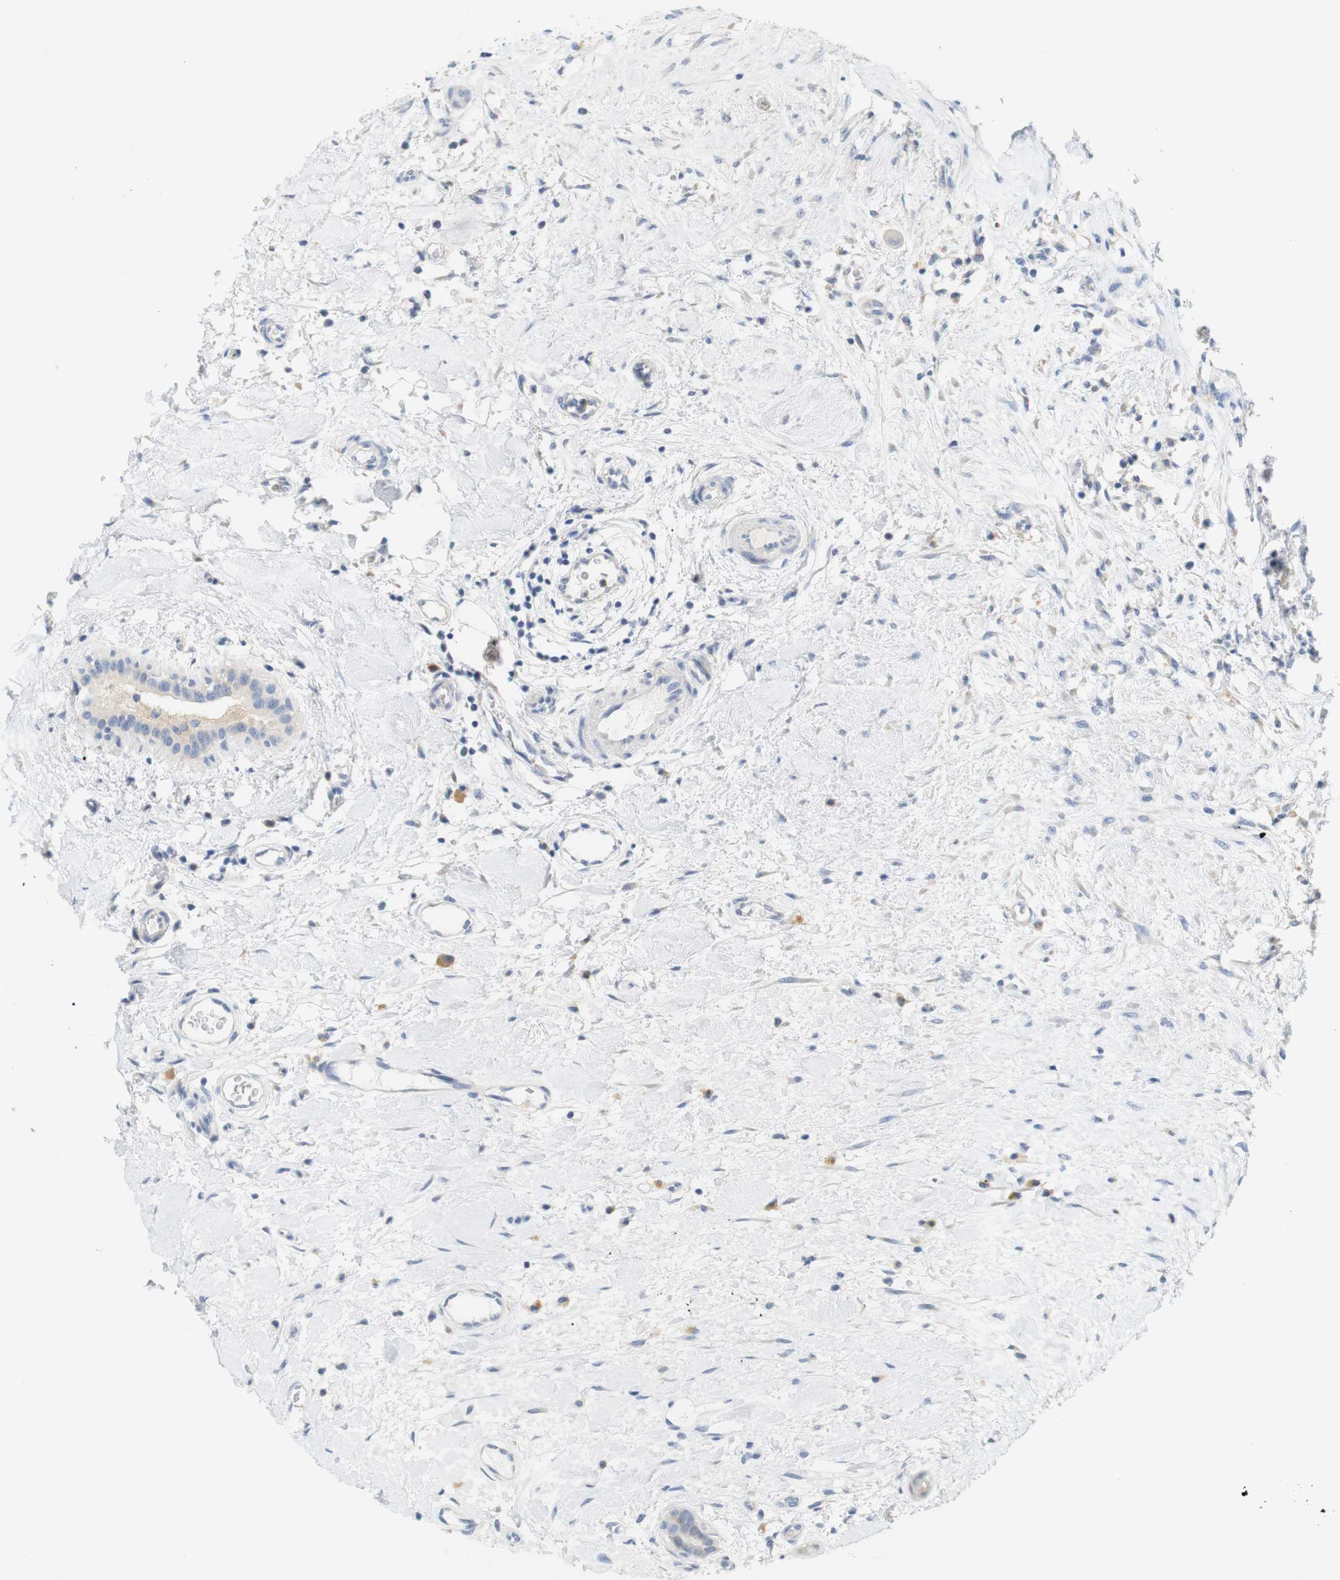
{"staining": {"intensity": "negative", "quantity": "none", "location": "none"}, "tissue": "breast cancer", "cell_type": "Tumor cells", "image_type": "cancer", "snomed": [{"axis": "morphology", "description": "Duct carcinoma"}, {"axis": "topography", "description": "Breast"}], "caption": "This is an immunohistochemistry micrograph of invasive ductal carcinoma (breast). There is no expression in tumor cells.", "gene": "LRRK2", "patient": {"sex": "female", "age": 40}}